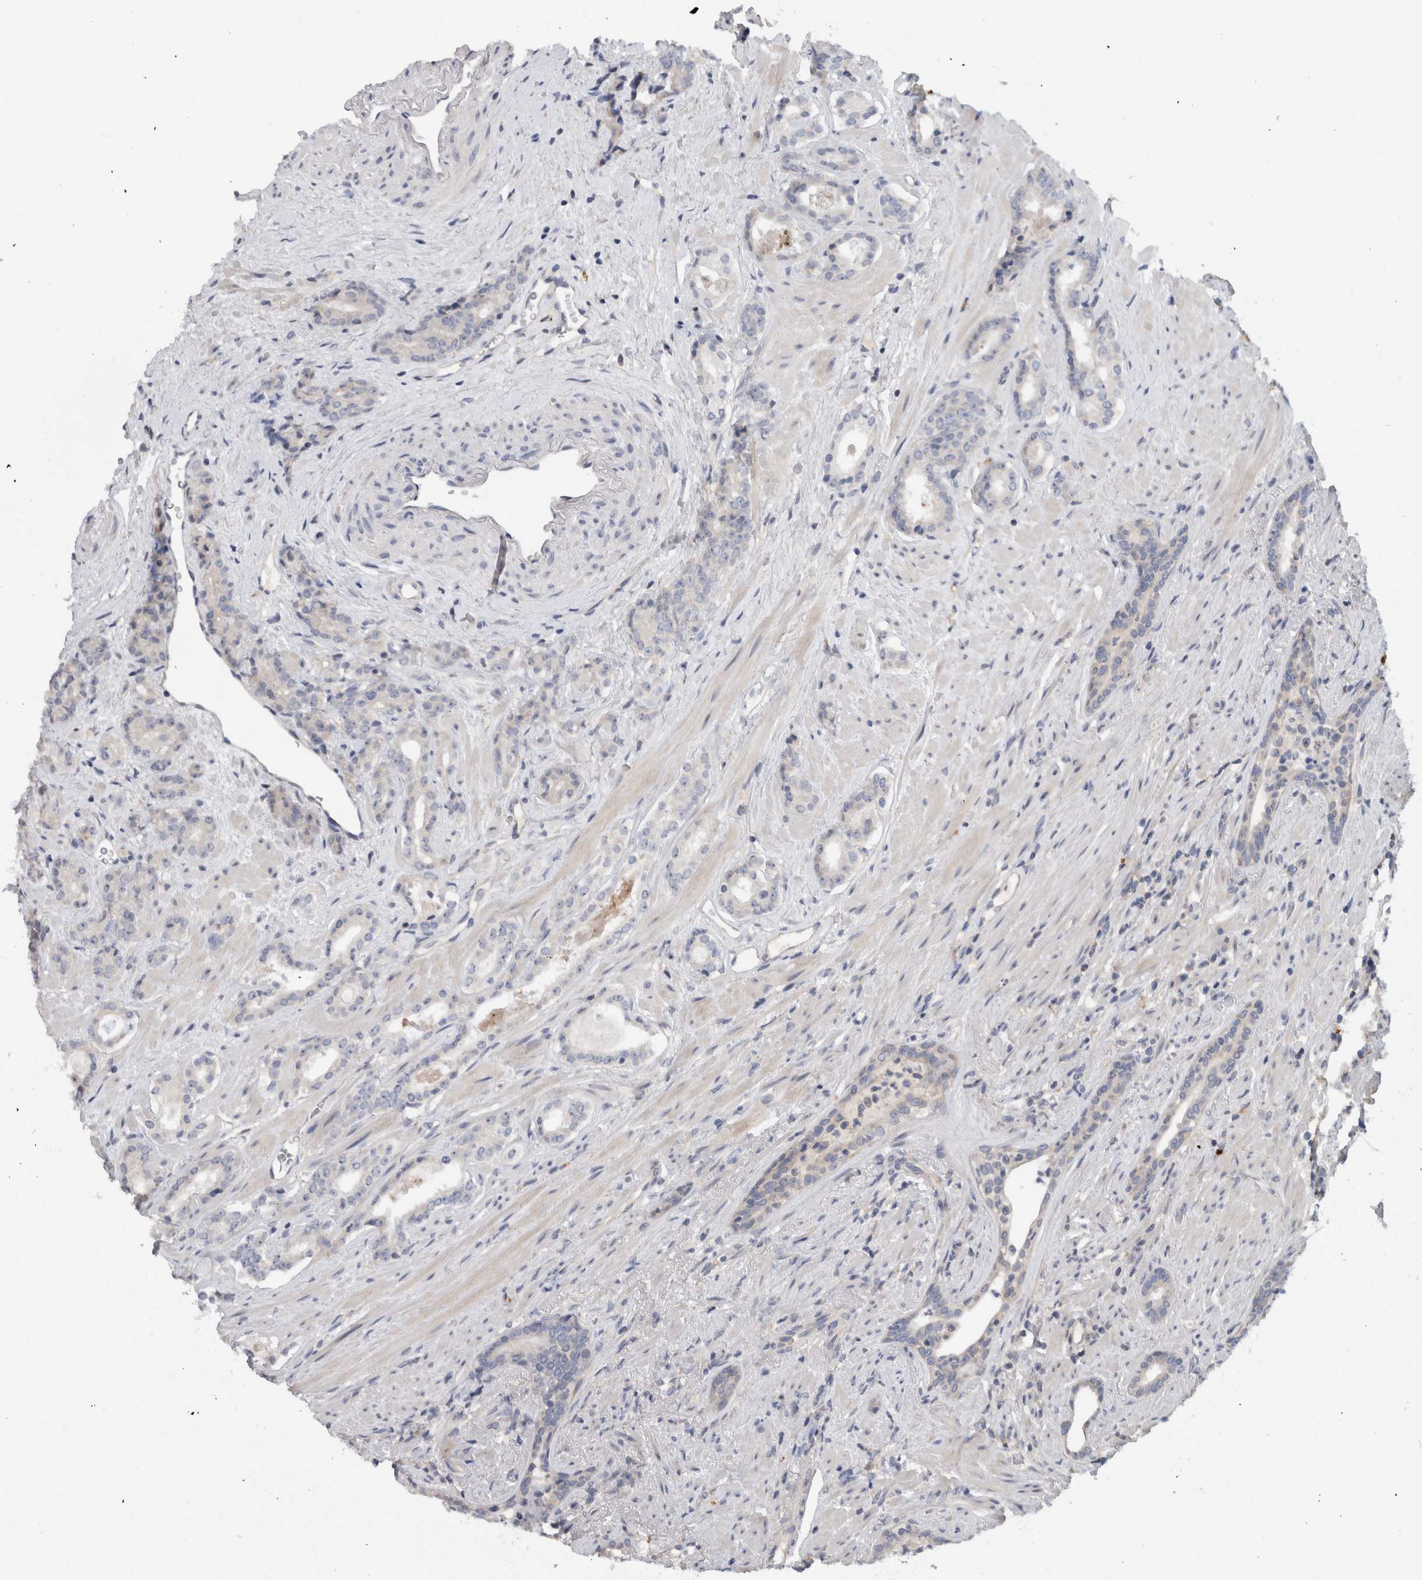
{"staining": {"intensity": "negative", "quantity": "none", "location": "none"}, "tissue": "prostate cancer", "cell_type": "Tumor cells", "image_type": "cancer", "snomed": [{"axis": "morphology", "description": "Adenocarcinoma, High grade"}, {"axis": "topography", "description": "Prostate"}], "caption": "This is an IHC image of prostate high-grade adenocarcinoma. There is no expression in tumor cells.", "gene": "TARBP1", "patient": {"sex": "male", "age": 71}}